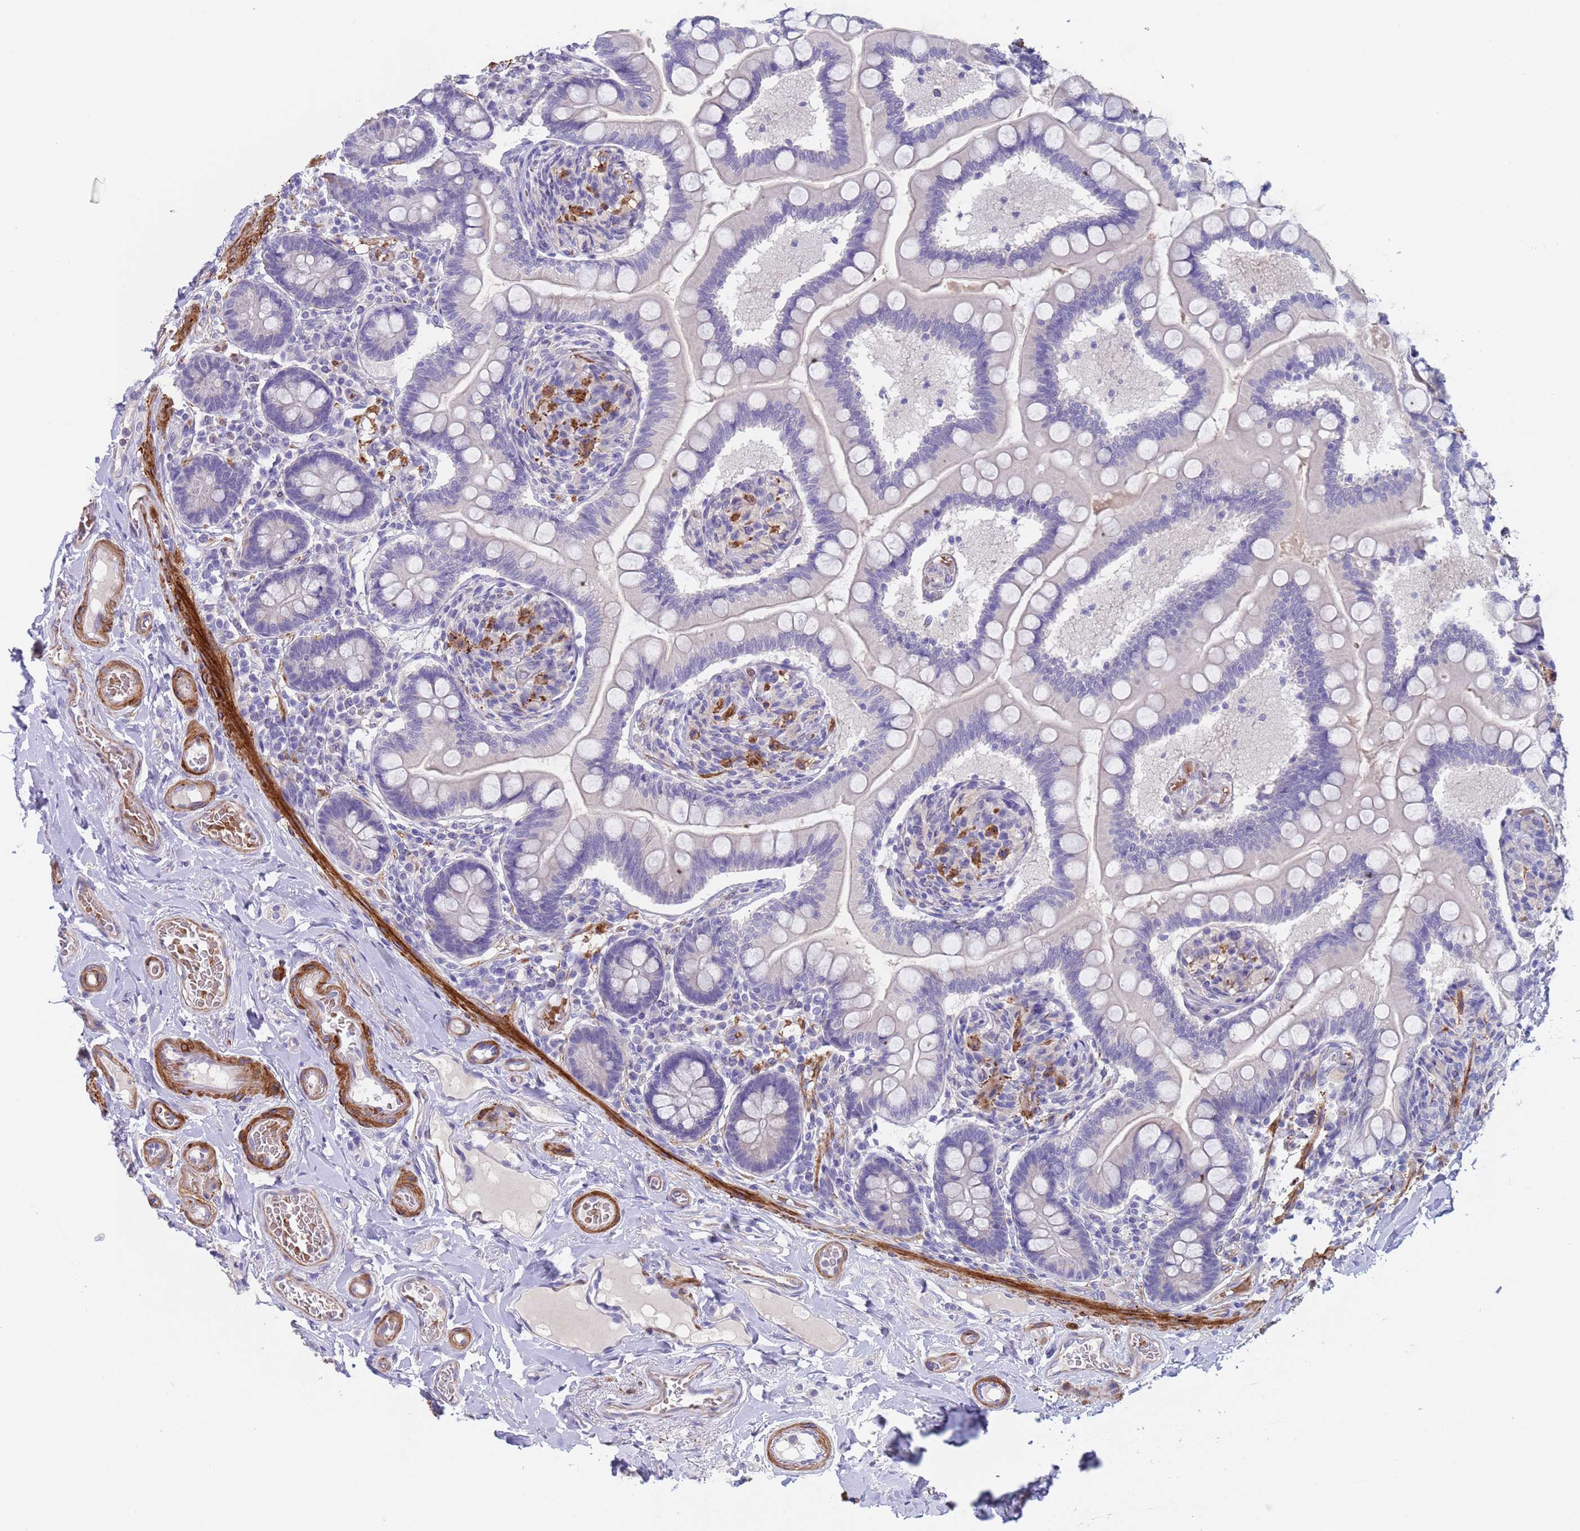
{"staining": {"intensity": "negative", "quantity": "none", "location": "none"}, "tissue": "small intestine", "cell_type": "Glandular cells", "image_type": "normal", "snomed": [{"axis": "morphology", "description": "Normal tissue, NOS"}, {"axis": "topography", "description": "Small intestine"}], "caption": "Unremarkable small intestine was stained to show a protein in brown. There is no significant staining in glandular cells. (DAB (3,3'-diaminobenzidine) immunohistochemistry, high magnification).", "gene": "KBTBD3", "patient": {"sex": "female", "age": 64}}